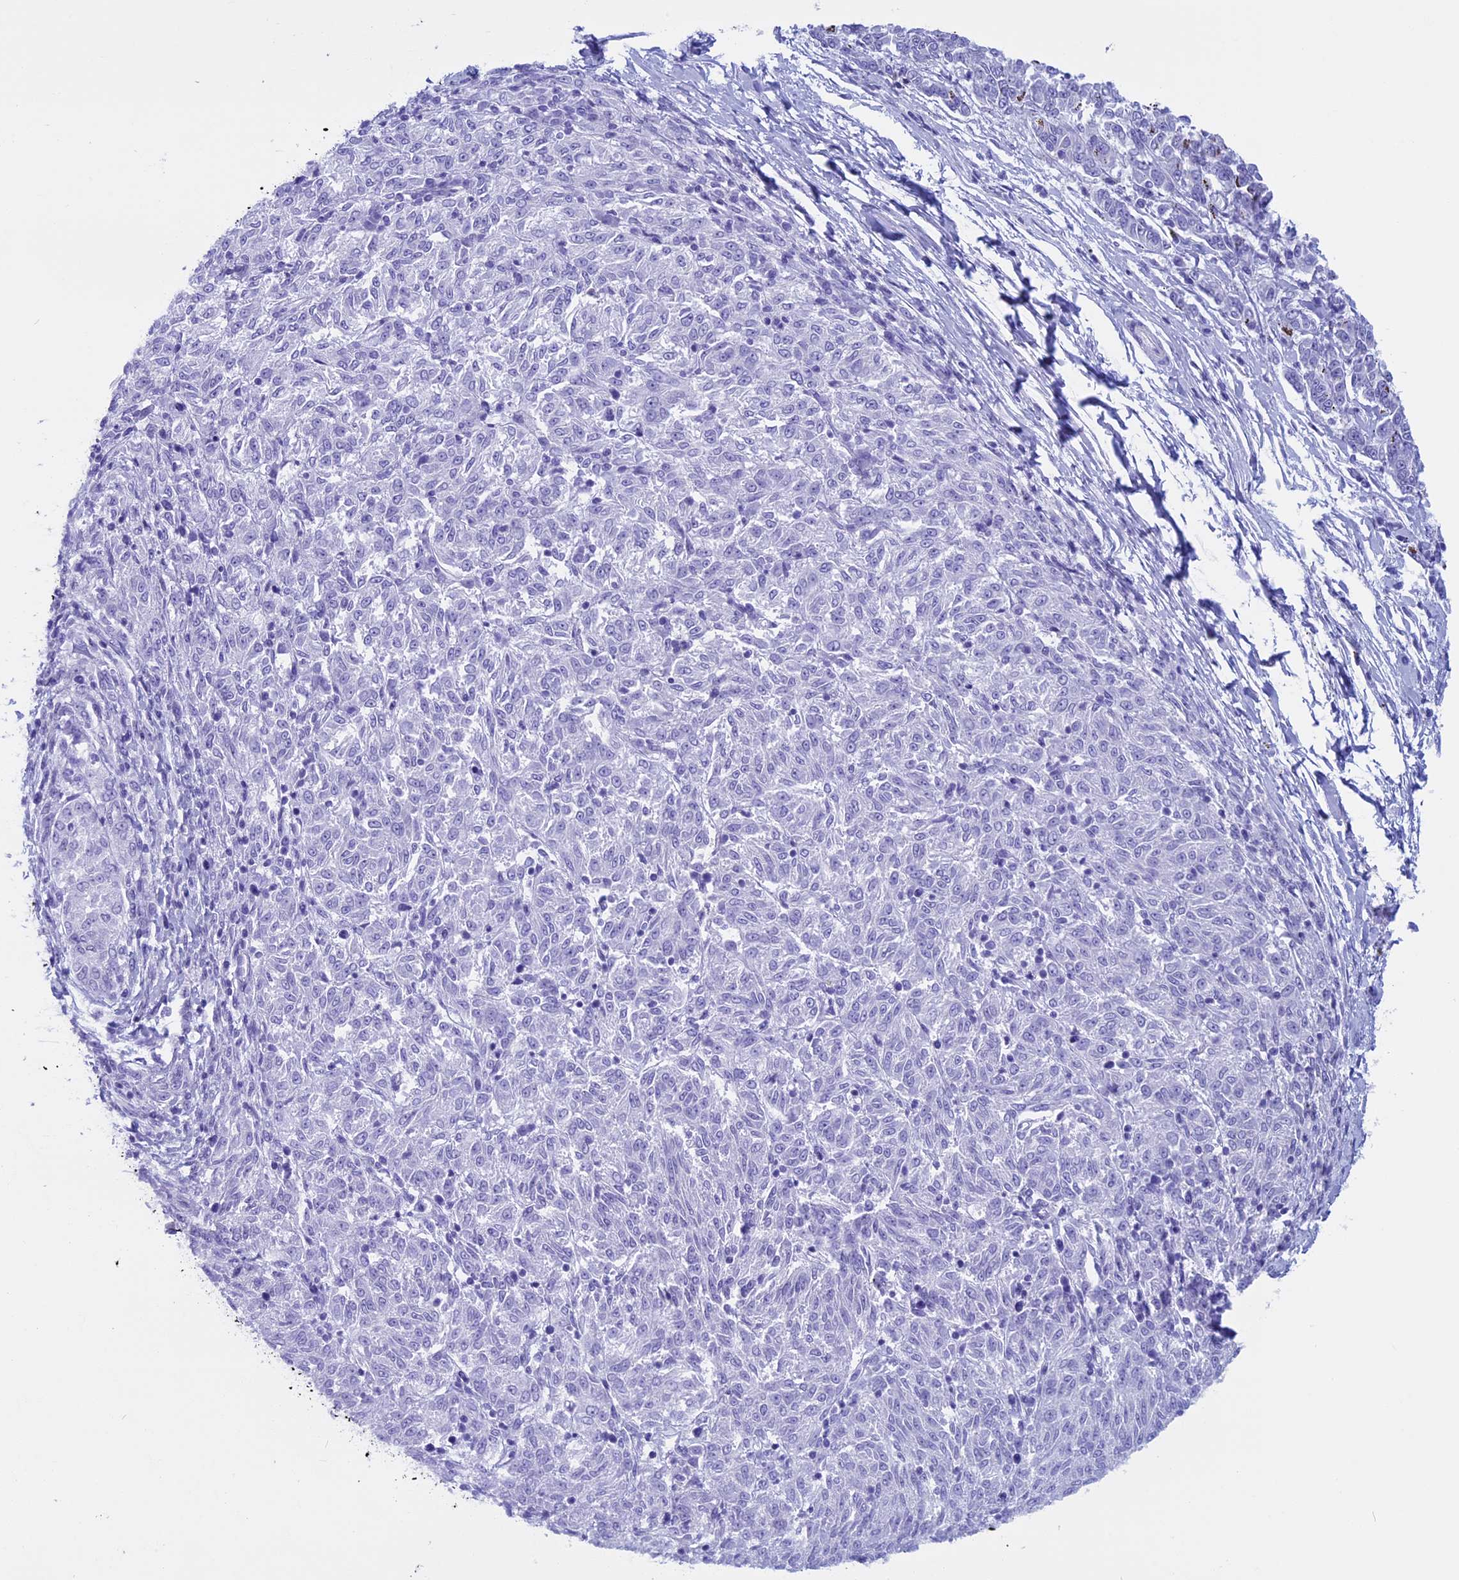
{"staining": {"intensity": "negative", "quantity": "none", "location": "none"}, "tissue": "melanoma", "cell_type": "Tumor cells", "image_type": "cancer", "snomed": [{"axis": "morphology", "description": "Malignant melanoma, NOS"}, {"axis": "topography", "description": "Skin"}], "caption": "High magnification brightfield microscopy of melanoma stained with DAB (brown) and counterstained with hematoxylin (blue): tumor cells show no significant expression. Brightfield microscopy of immunohistochemistry (IHC) stained with DAB (3,3'-diaminobenzidine) (brown) and hematoxylin (blue), captured at high magnification.", "gene": "FAM169A", "patient": {"sex": "female", "age": 72}}